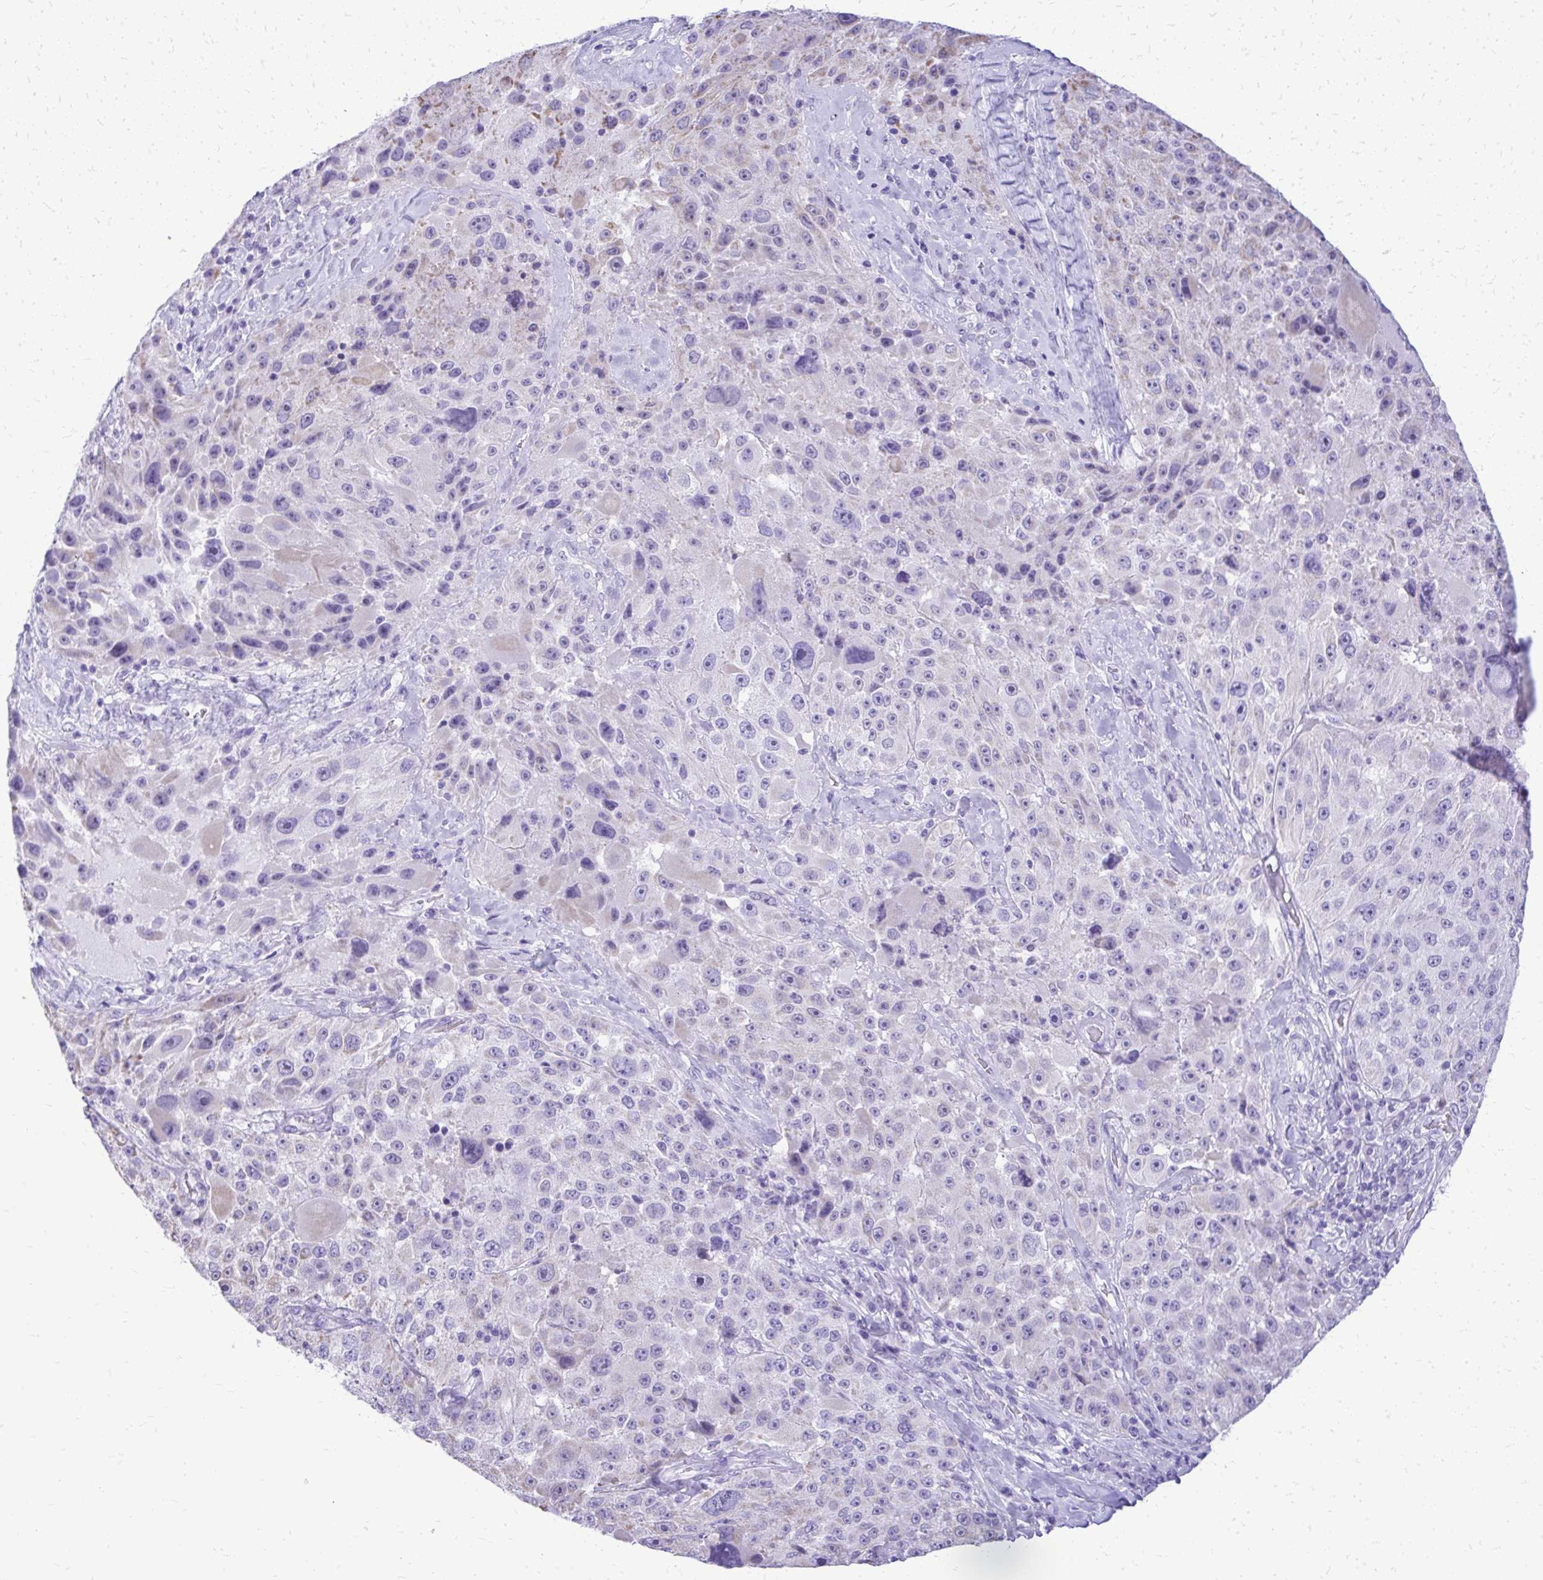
{"staining": {"intensity": "negative", "quantity": "none", "location": "none"}, "tissue": "melanoma", "cell_type": "Tumor cells", "image_type": "cancer", "snomed": [{"axis": "morphology", "description": "Malignant melanoma, Metastatic site"}, {"axis": "topography", "description": "Lymph node"}], "caption": "IHC image of neoplastic tissue: human melanoma stained with DAB (3,3'-diaminobenzidine) shows no significant protein positivity in tumor cells.", "gene": "RALYL", "patient": {"sex": "male", "age": 62}}